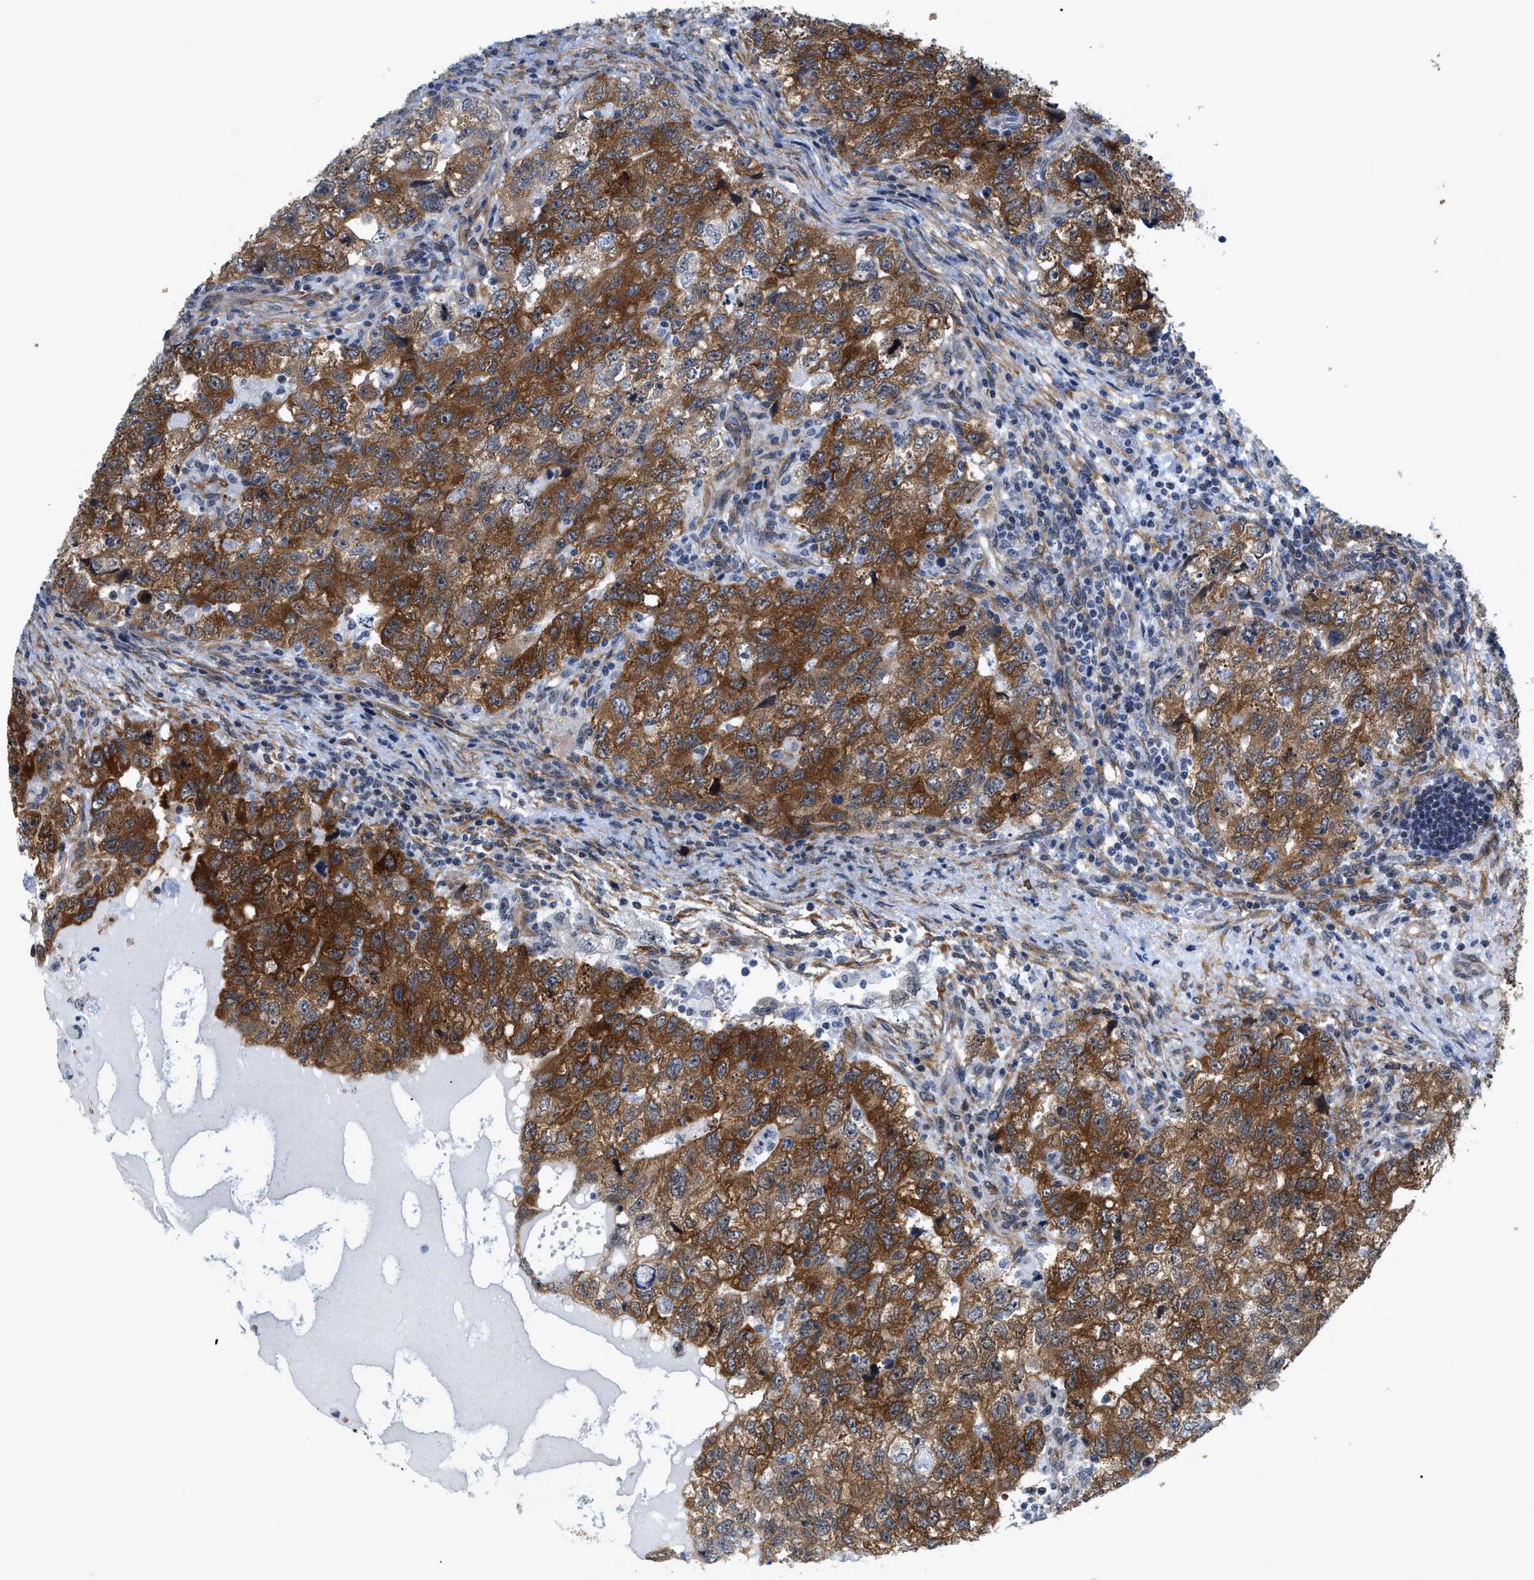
{"staining": {"intensity": "strong", "quantity": ">75%", "location": "cytoplasmic/membranous"}, "tissue": "testis cancer", "cell_type": "Tumor cells", "image_type": "cancer", "snomed": [{"axis": "morphology", "description": "Carcinoma, Embryonal, NOS"}, {"axis": "topography", "description": "Testis"}], "caption": "Strong cytoplasmic/membranous staining for a protein is present in about >75% of tumor cells of testis cancer (embryonal carcinoma) using immunohistochemistry (IHC).", "gene": "GPRASP2", "patient": {"sex": "male", "age": 36}}